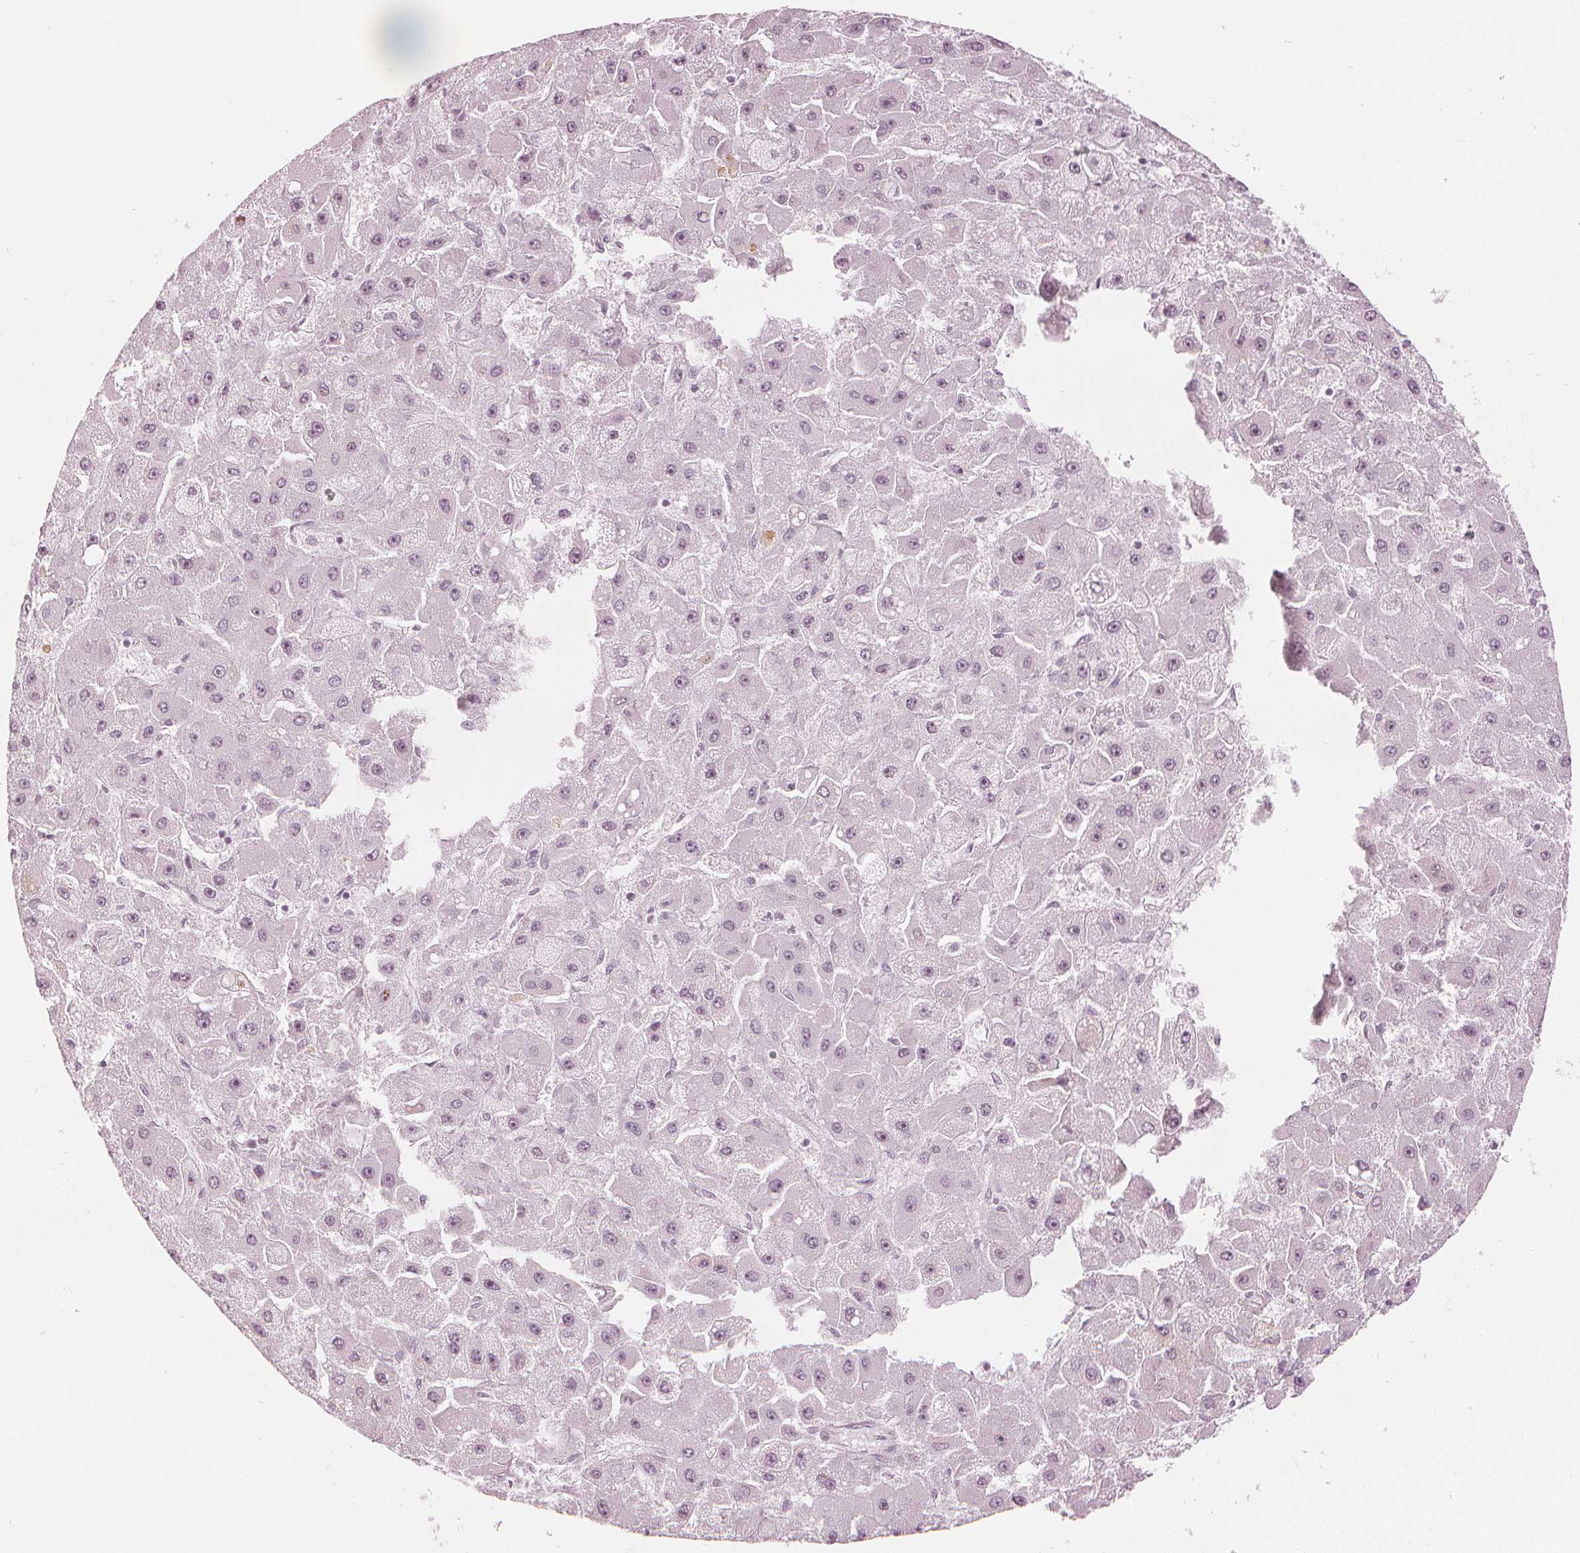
{"staining": {"intensity": "weak", "quantity": "<25%", "location": "nuclear"}, "tissue": "liver cancer", "cell_type": "Tumor cells", "image_type": "cancer", "snomed": [{"axis": "morphology", "description": "Carcinoma, Hepatocellular, NOS"}, {"axis": "topography", "description": "Liver"}], "caption": "Immunohistochemical staining of human liver hepatocellular carcinoma demonstrates no significant expression in tumor cells. Nuclei are stained in blue.", "gene": "PAEP", "patient": {"sex": "female", "age": 25}}